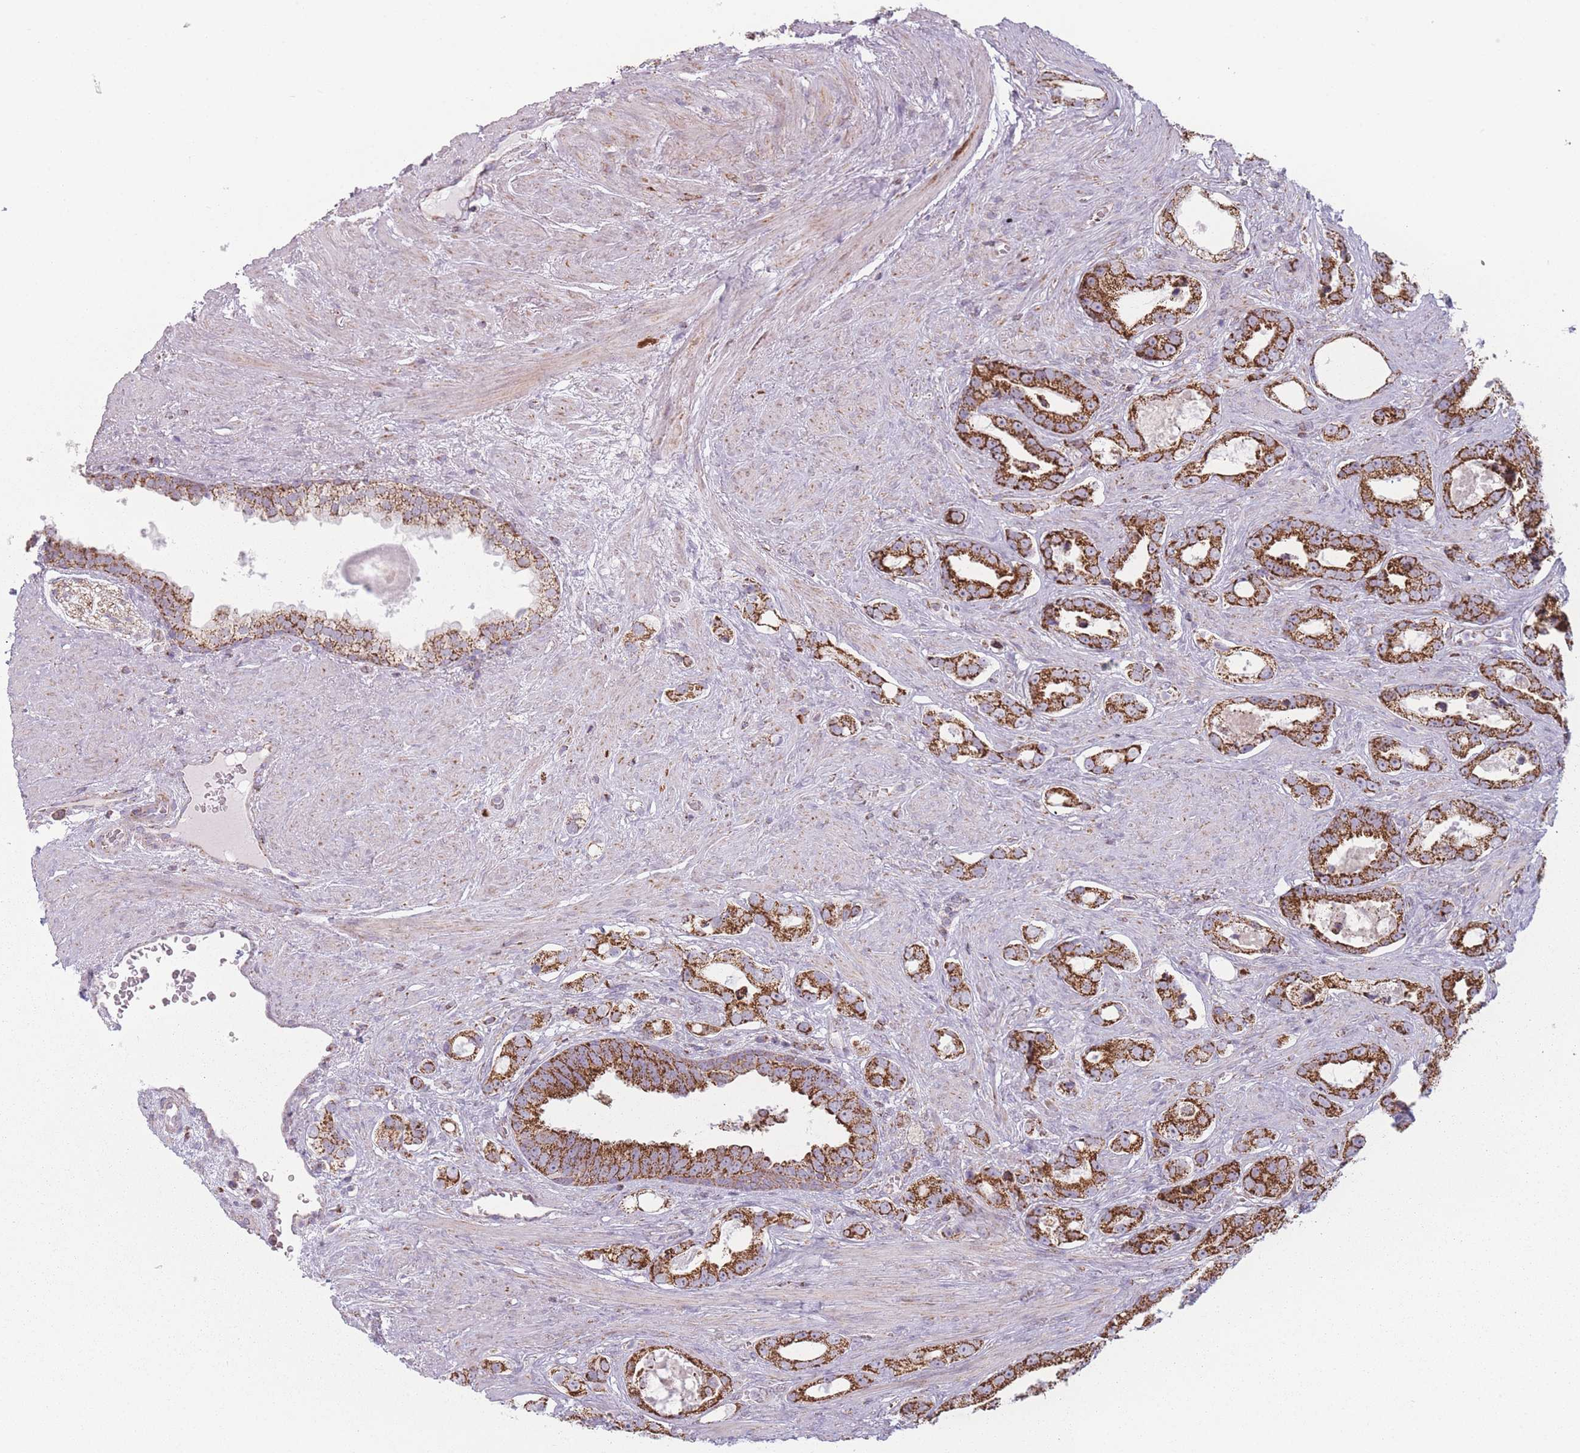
{"staining": {"intensity": "strong", "quantity": ">75%", "location": "cytoplasmic/membranous"}, "tissue": "prostate cancer", "cell_type": "Tumor cells", "image_type": "cancer", "snomed": [{"axis": "morphology", "description": "Adenocarcinoma, High grade"}, {"axis": "topography", "description": "Prostate"}], "caption": "The immunohistochemical stain labels strong cytoplasmic/membranous positivity in tumor cells of prostate cancer tissue. (IHC, brightfield microscopy, high magnification).", "gene": "DCHS1", "patient": {"sex": "male", "age": 67}}